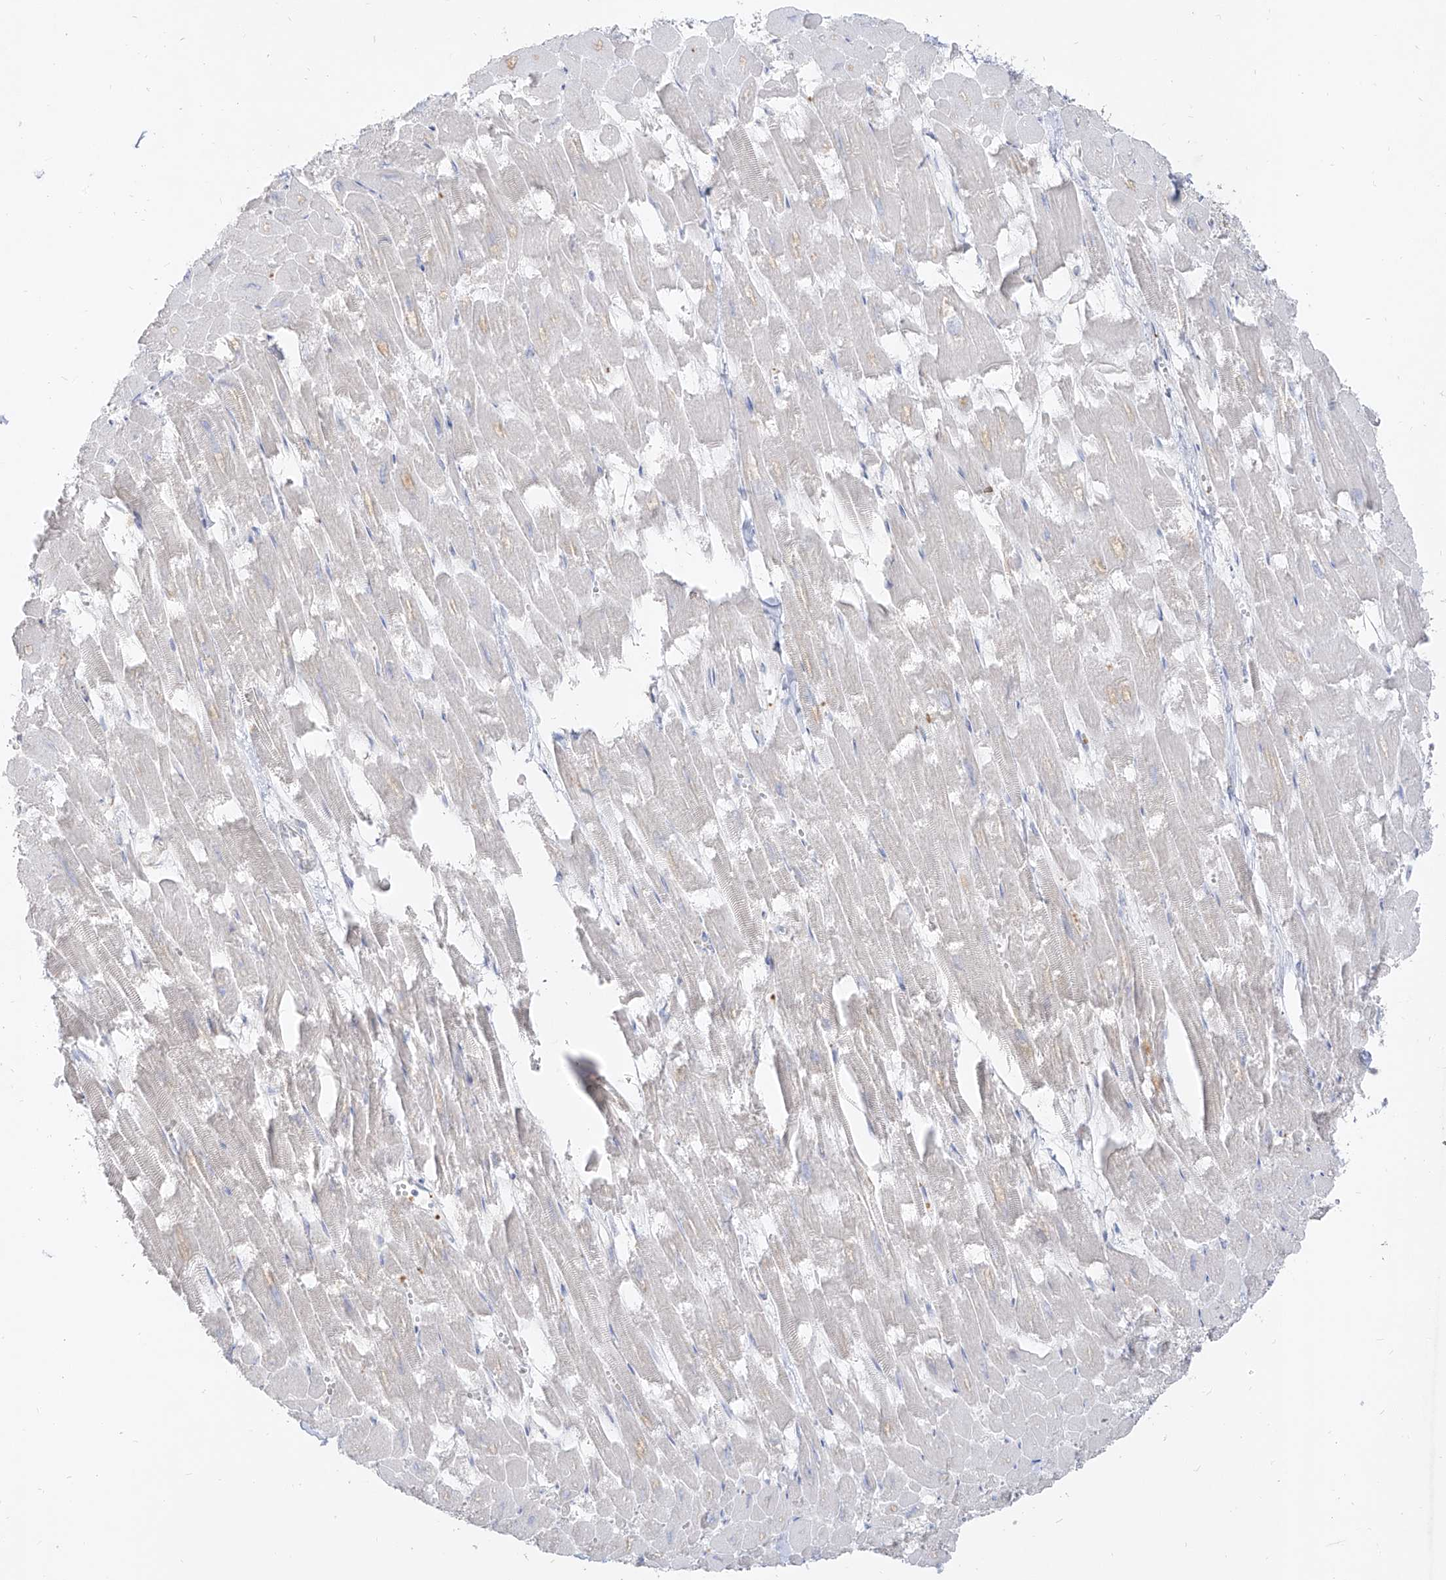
{"staining": {"intensity": "negative", "quantity": "none", "location": "none"}, "tissue": "heart muscle", "cell_type": "Cardiomyocytes", "image_type": "normal", "snomed": [{"axis": "morphology", "description": "Normal tissue, NOS"}, {"axis": "topography", "description": "Heart"}], "caption": "The photomicrograph reveals no staining of cardiomyocytes in normal heart muscle. (DAB (3,3'-diaminobenzidine) immunohistochemistry (IHC) with hematoxylin counter stain).", "gene": "RBFOX3", "patient": {"sex": "male", "age": 54}}